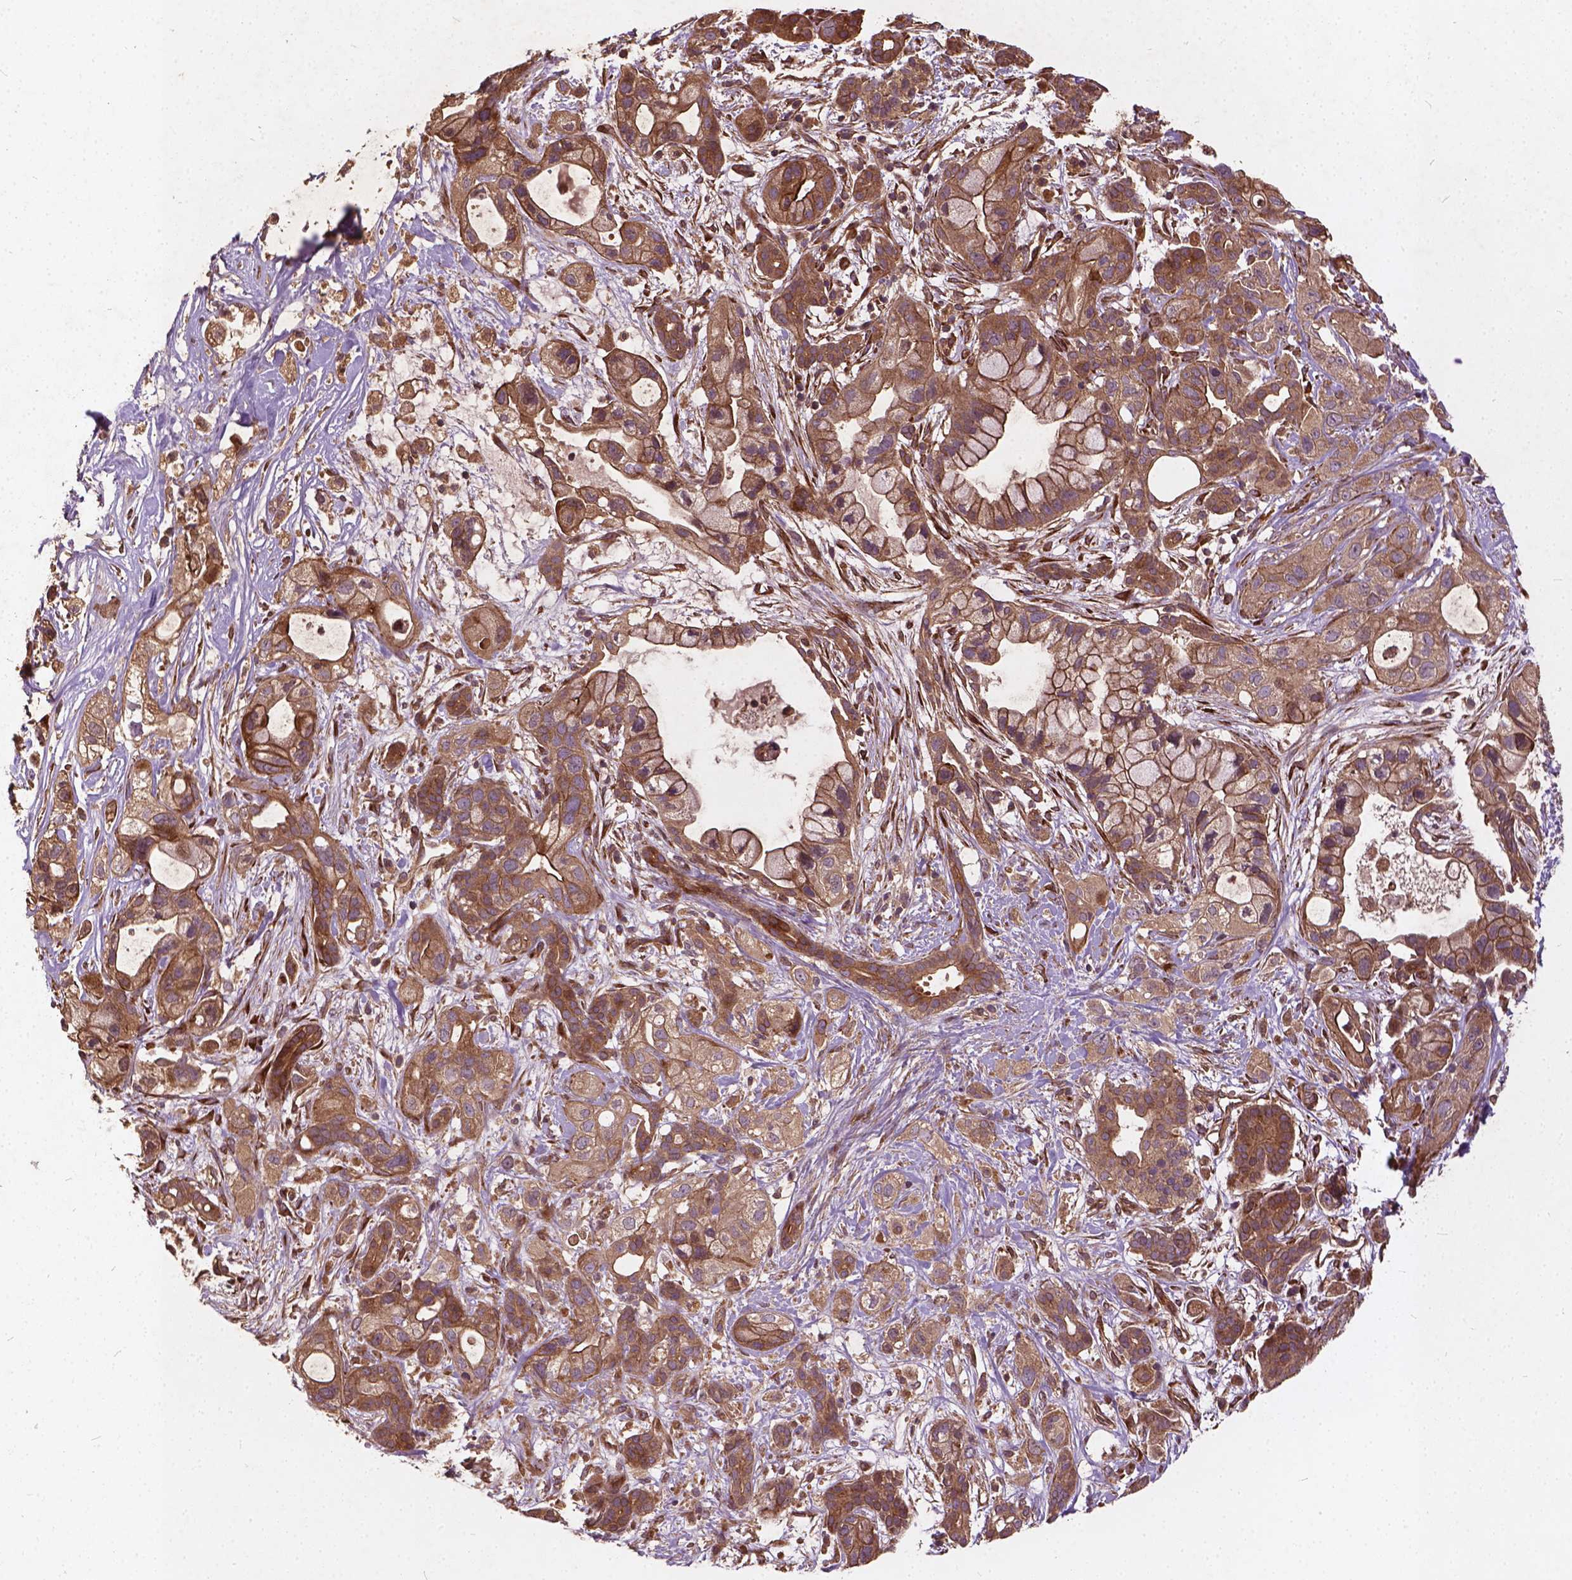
{"staining": {"intensity": "moderate", "quantity": ">75%", "location": "cytoplasmic/membranous"}, "tissue": "pancreatic cancer", "cell_type": "Tumor cells", "image_type": "cancer", "snomed": [{"axis": "morphology", "description": "Adenocarcinoma, NOS"}, {"axis": "topography", "description": "Pancreas"}], "caption": "This photomicrograph exhibits adenocarcinoma (pancreatic) stained with immunohistochemistry (IHC) to label a protein in brown. The cytoplasmic/membranous of tumor cells show moderate positivity for the protein. Nuclei are counter-stained blue.", "gene": "UBXN2A", "patient": {"sex": "male", "age": 44}}